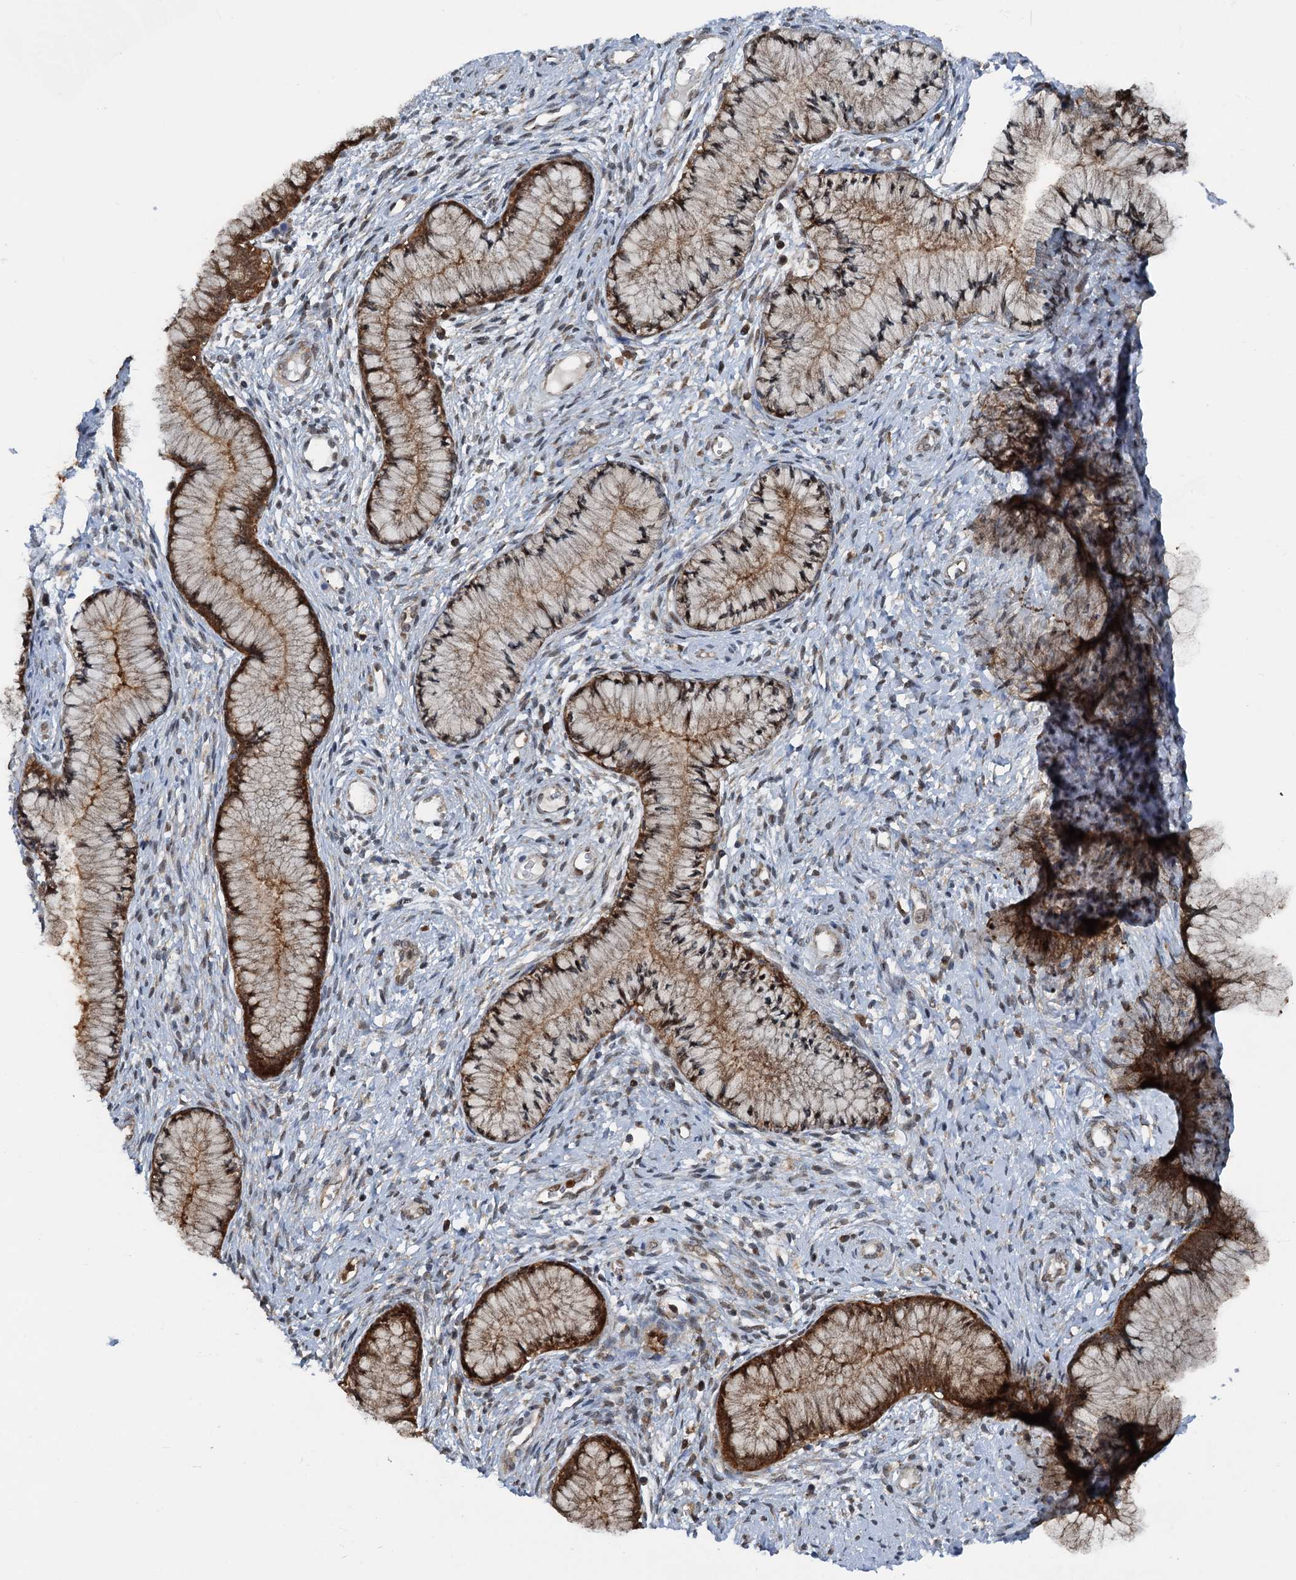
{"staining": {"intensity": "moderate", "quantity": "25%-75%", "location": "cytoplasmic/membranous,nuclear"}, "tissue": "cervix", "cell_type": "Glandular cells", "image_type": "normal", "snomed": [{"axis": "morphology", "description": "Normal tissue, NOS"}, {"axis": "topography", "description": "Cervix"}], "caption": "There is medium levels of moderate cytoplasmic/membranous,nuclear positivity in glandular cells of benign cervix, as demonstrated by immunohistochemical staining (brown color).", "gene": "GPI", "patient": {"sex": "female", "age": 42}}